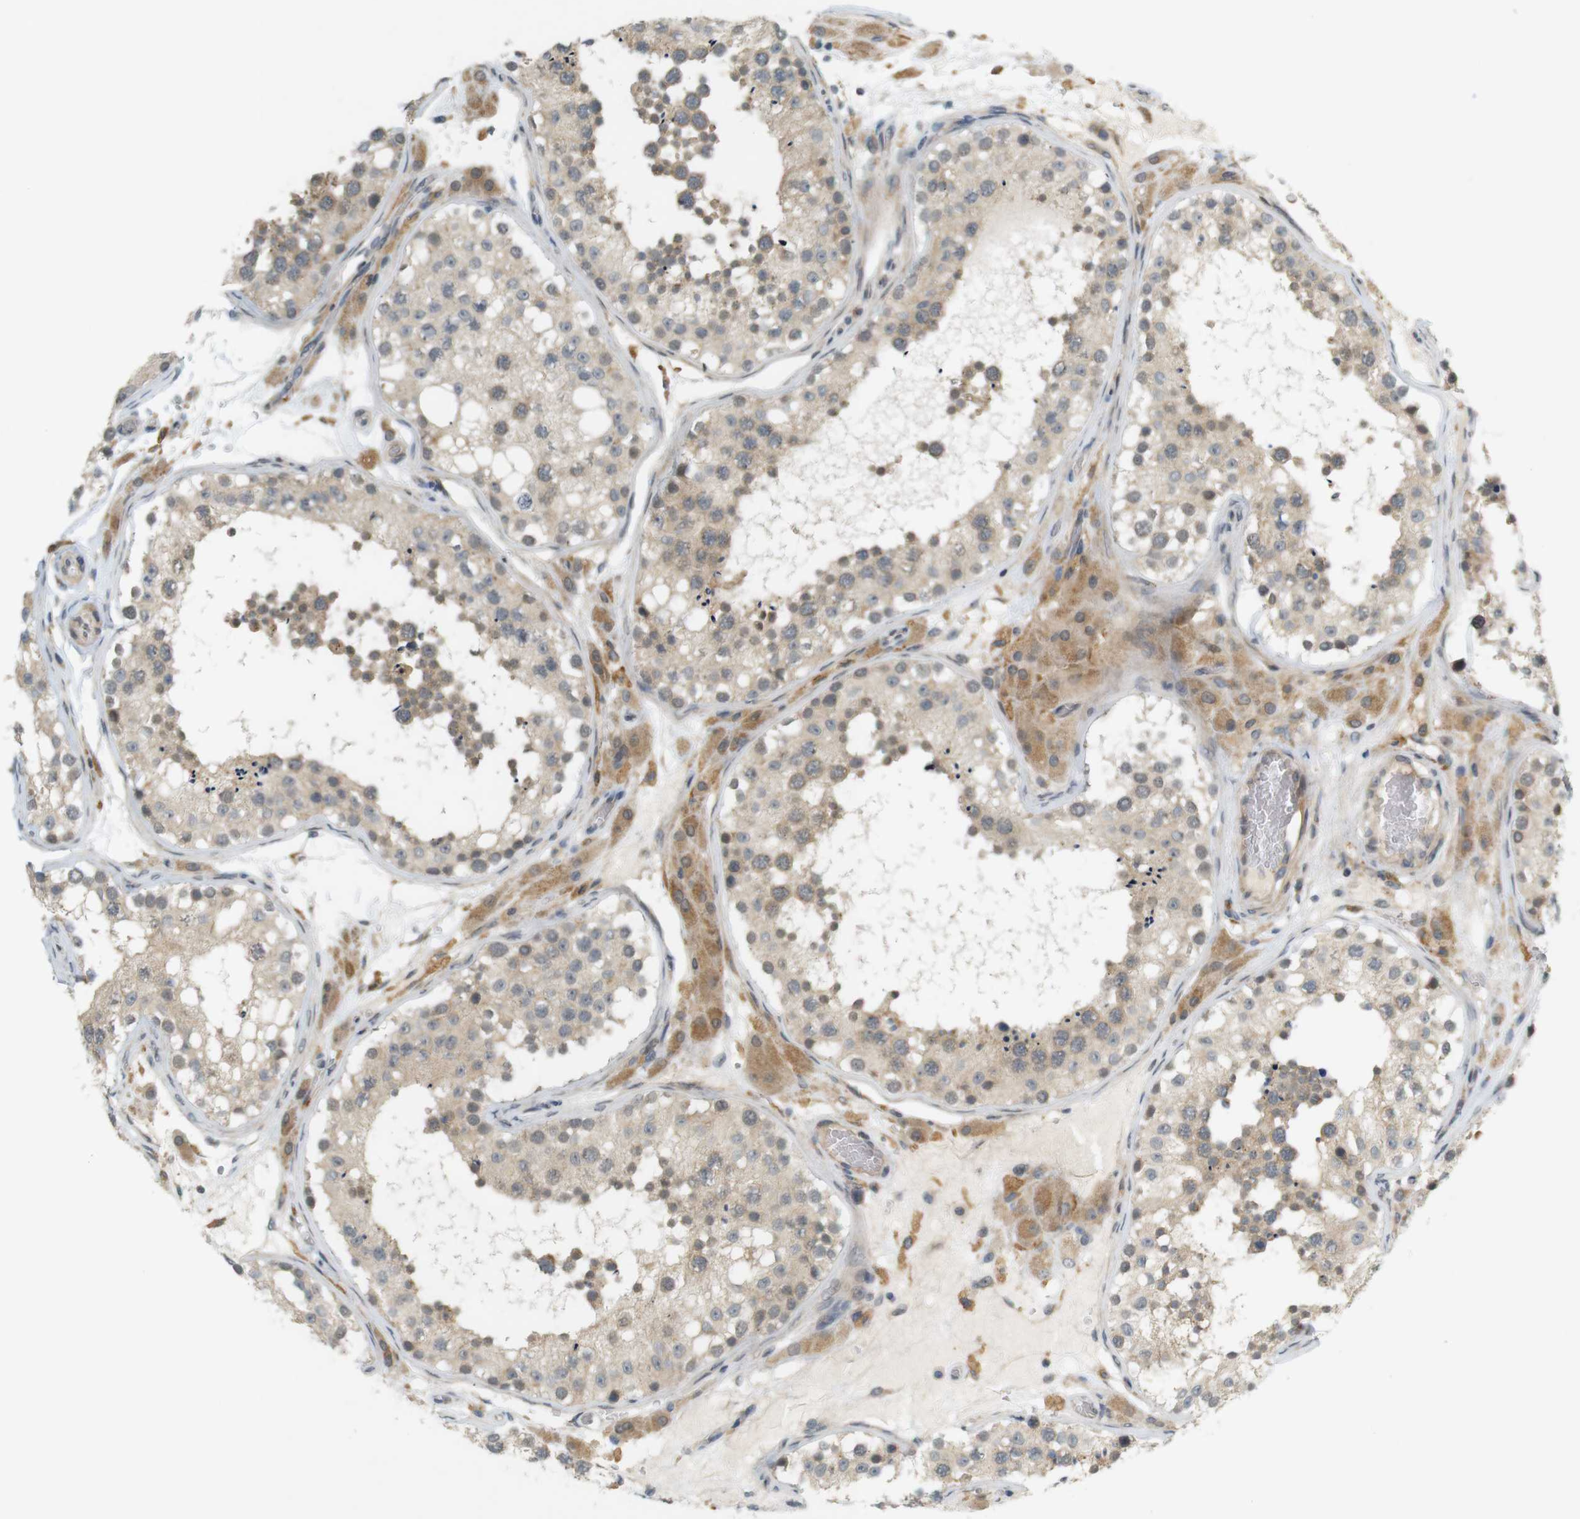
{"staining": {"intensity": "weak", "quantity": ">75%", "location": "cytoplasmic/membranous"}, "tissue": "testis", "cell_type": "Cells in seminiferous ducts", "image_type": "normal", "snomed": [{"axis": "morphology", "description": "Normal tissue, NOS"}, {"axis": "topography", "description": "Testis"}], "caption": "Testis stained with DAB immunohistochemistry (IHC) exhibits low levels of weak cytoplasmic/membranous expression in about >75% of cells in seminiferous ducts.", "gene": "SOCS6", "patient": {"sex": "male", "age": 26}}